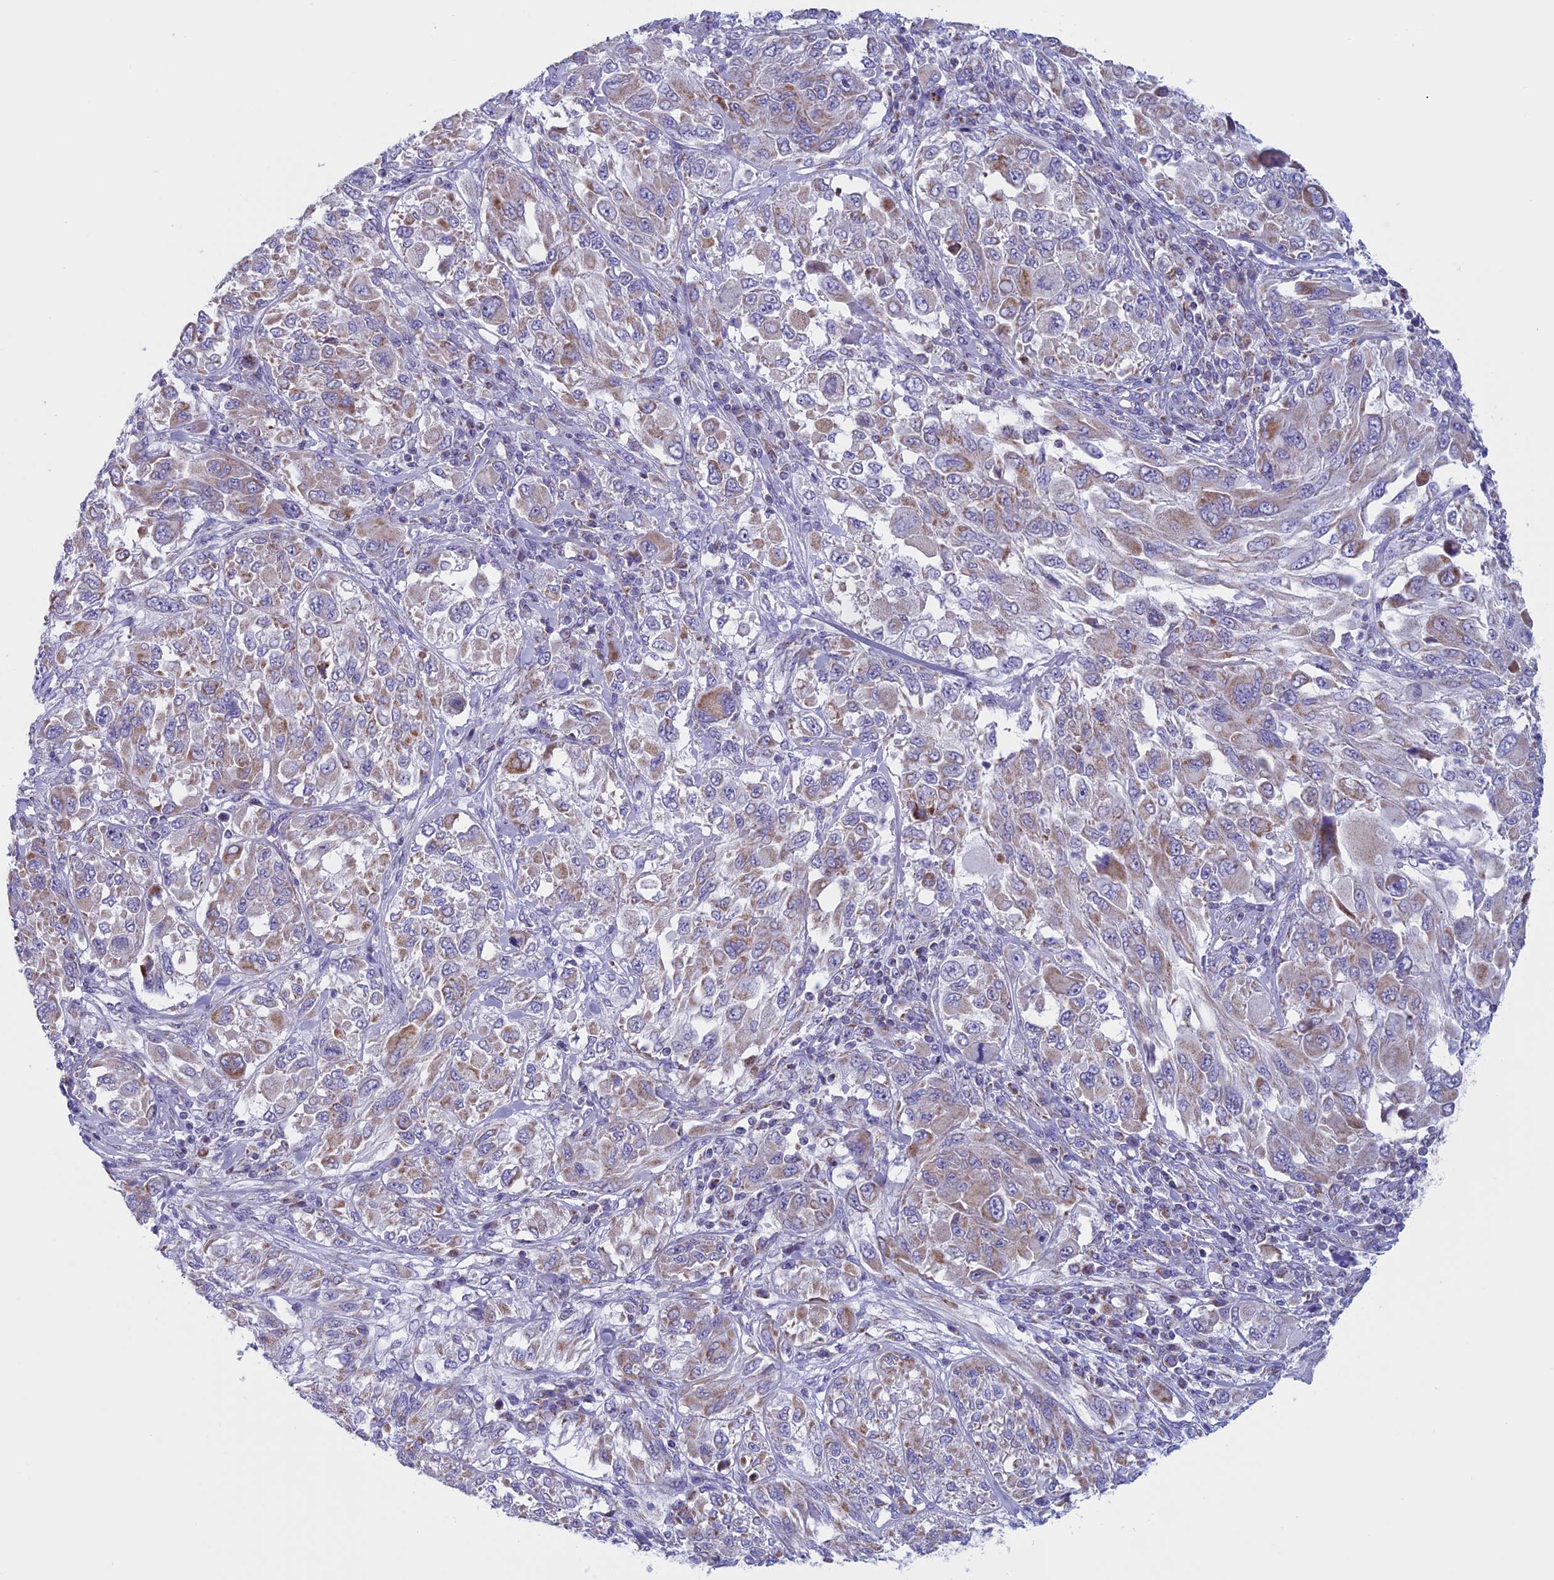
{"staining": {"intensity": "weak", "quantity": "25%-75%", "location": "cytoplasmic/membranous"}, "tissue": "melanoma", "cell_type": "Tumor cells", "image_type": "cancer", "snomed": [{"axis": "morphology", "description": "Malignant melanoma, NOS"}, {"axis": "topography", "description": "Skin"}], "caption": "Immunohistochemical staining of human malignant melanoma shows weak cytoplasmic/membranous protein positivity in approximately 25%-75% of tumor cells. The staining was performed using DAB (3,3'-diaminobenzidine) to visualize the protein expression in brown, while the nuclei were stained in blue with hematoxylin (Magnification: 20x).", "gene": "NDUFB9", "patient": {"sex": "female", "age": 91}}